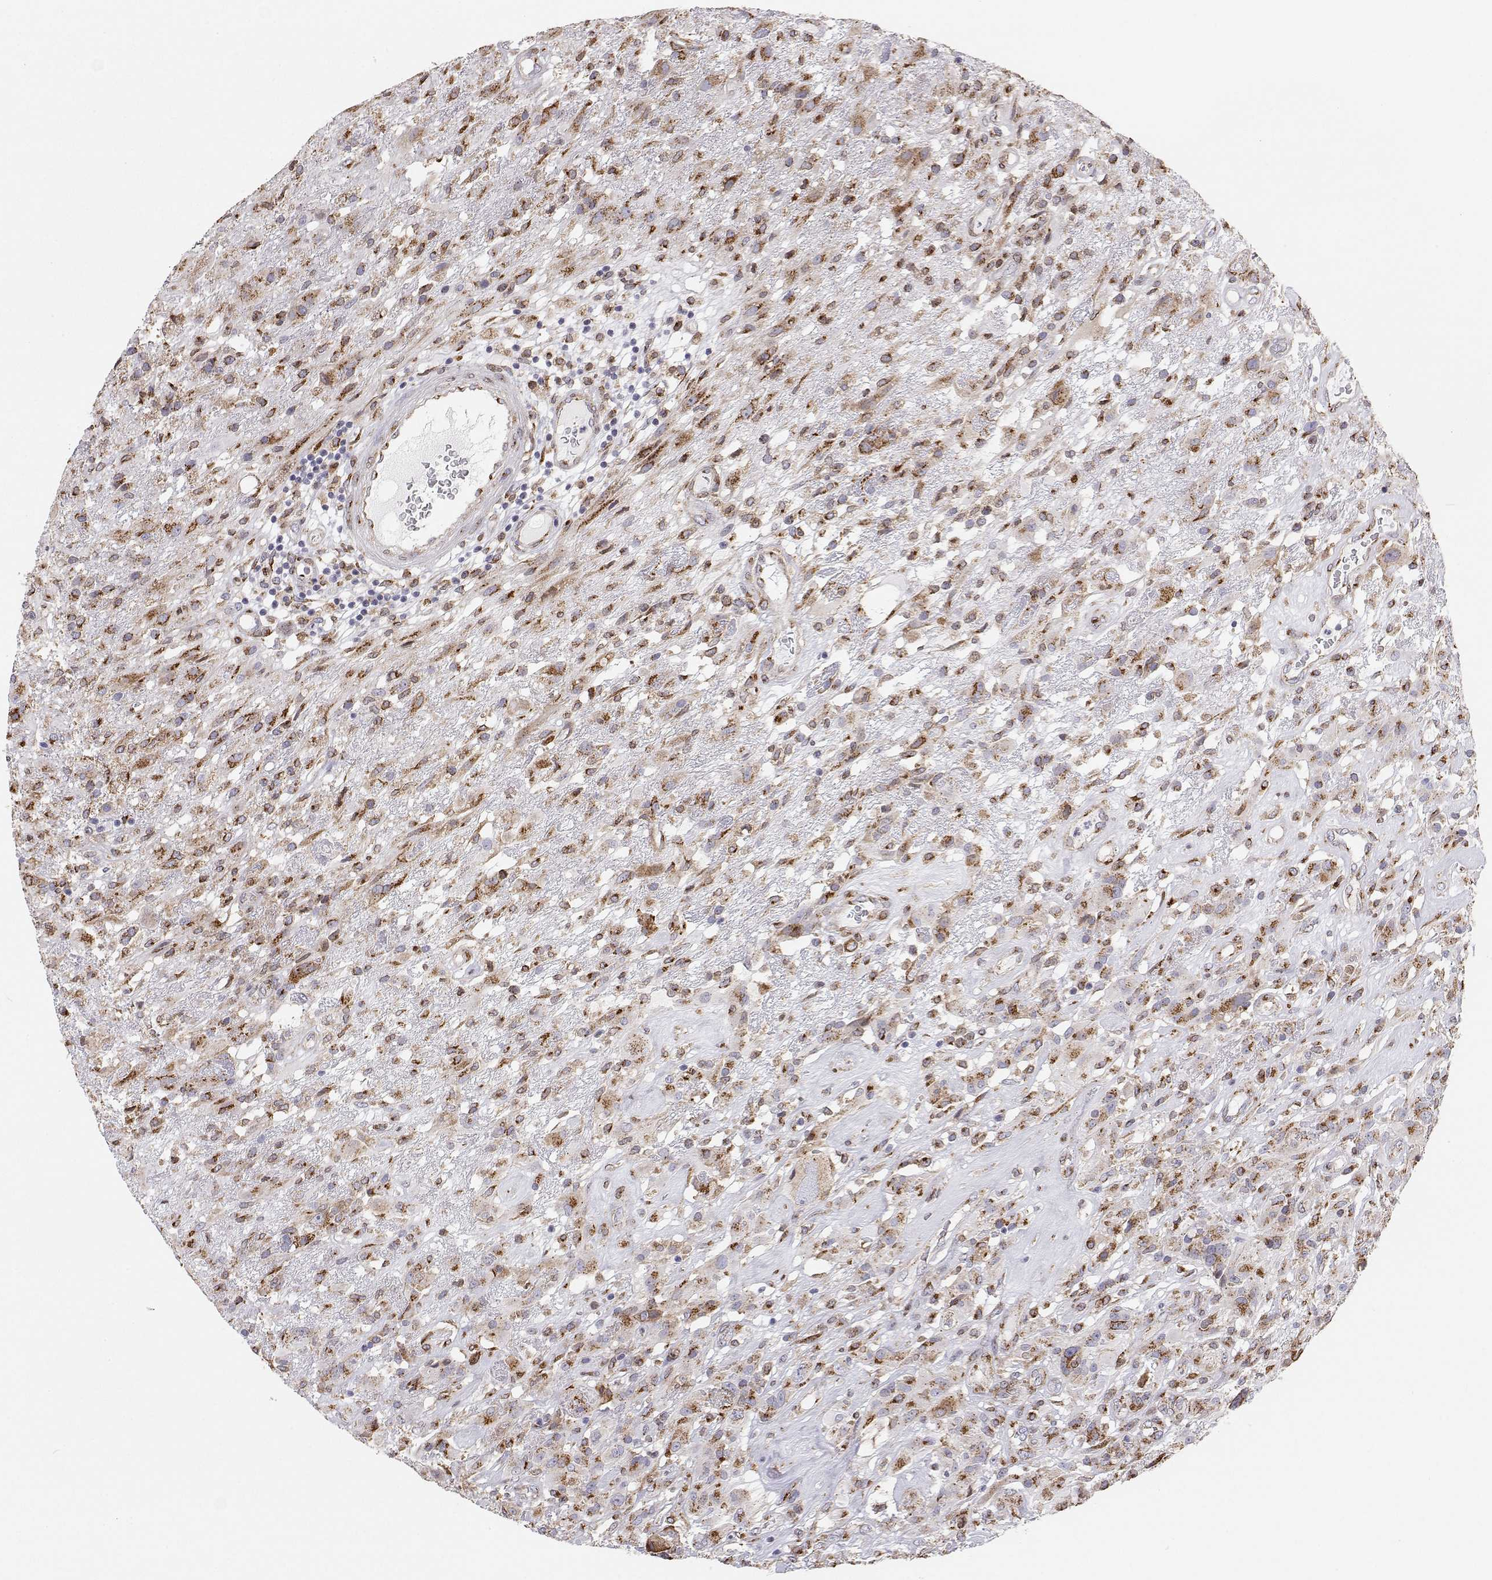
{"staining": {"intensity": "moderate", "quantity": "25%-75%", "location": "cytoplasmic/membranous"}, "tissue": "glioma", "cell_type": "Tumor cells", "image_type": "cancer", "snomed": [{"axis": "morphology", "description": "Glioma, malignant, High grade"}, {"axis": "topography", "description": "Brain"}], "caption": "The image reveals a brown stain indicating the presence of a protein in the cytoplasmic/membranous of tumor cells in glioma. (DAB (3,3'-diaminobenzidine) = brown stain, brightfield microscopy at high magnification).", "gene": "STARD13", "patient": {"sex": "male", "age": 46}}